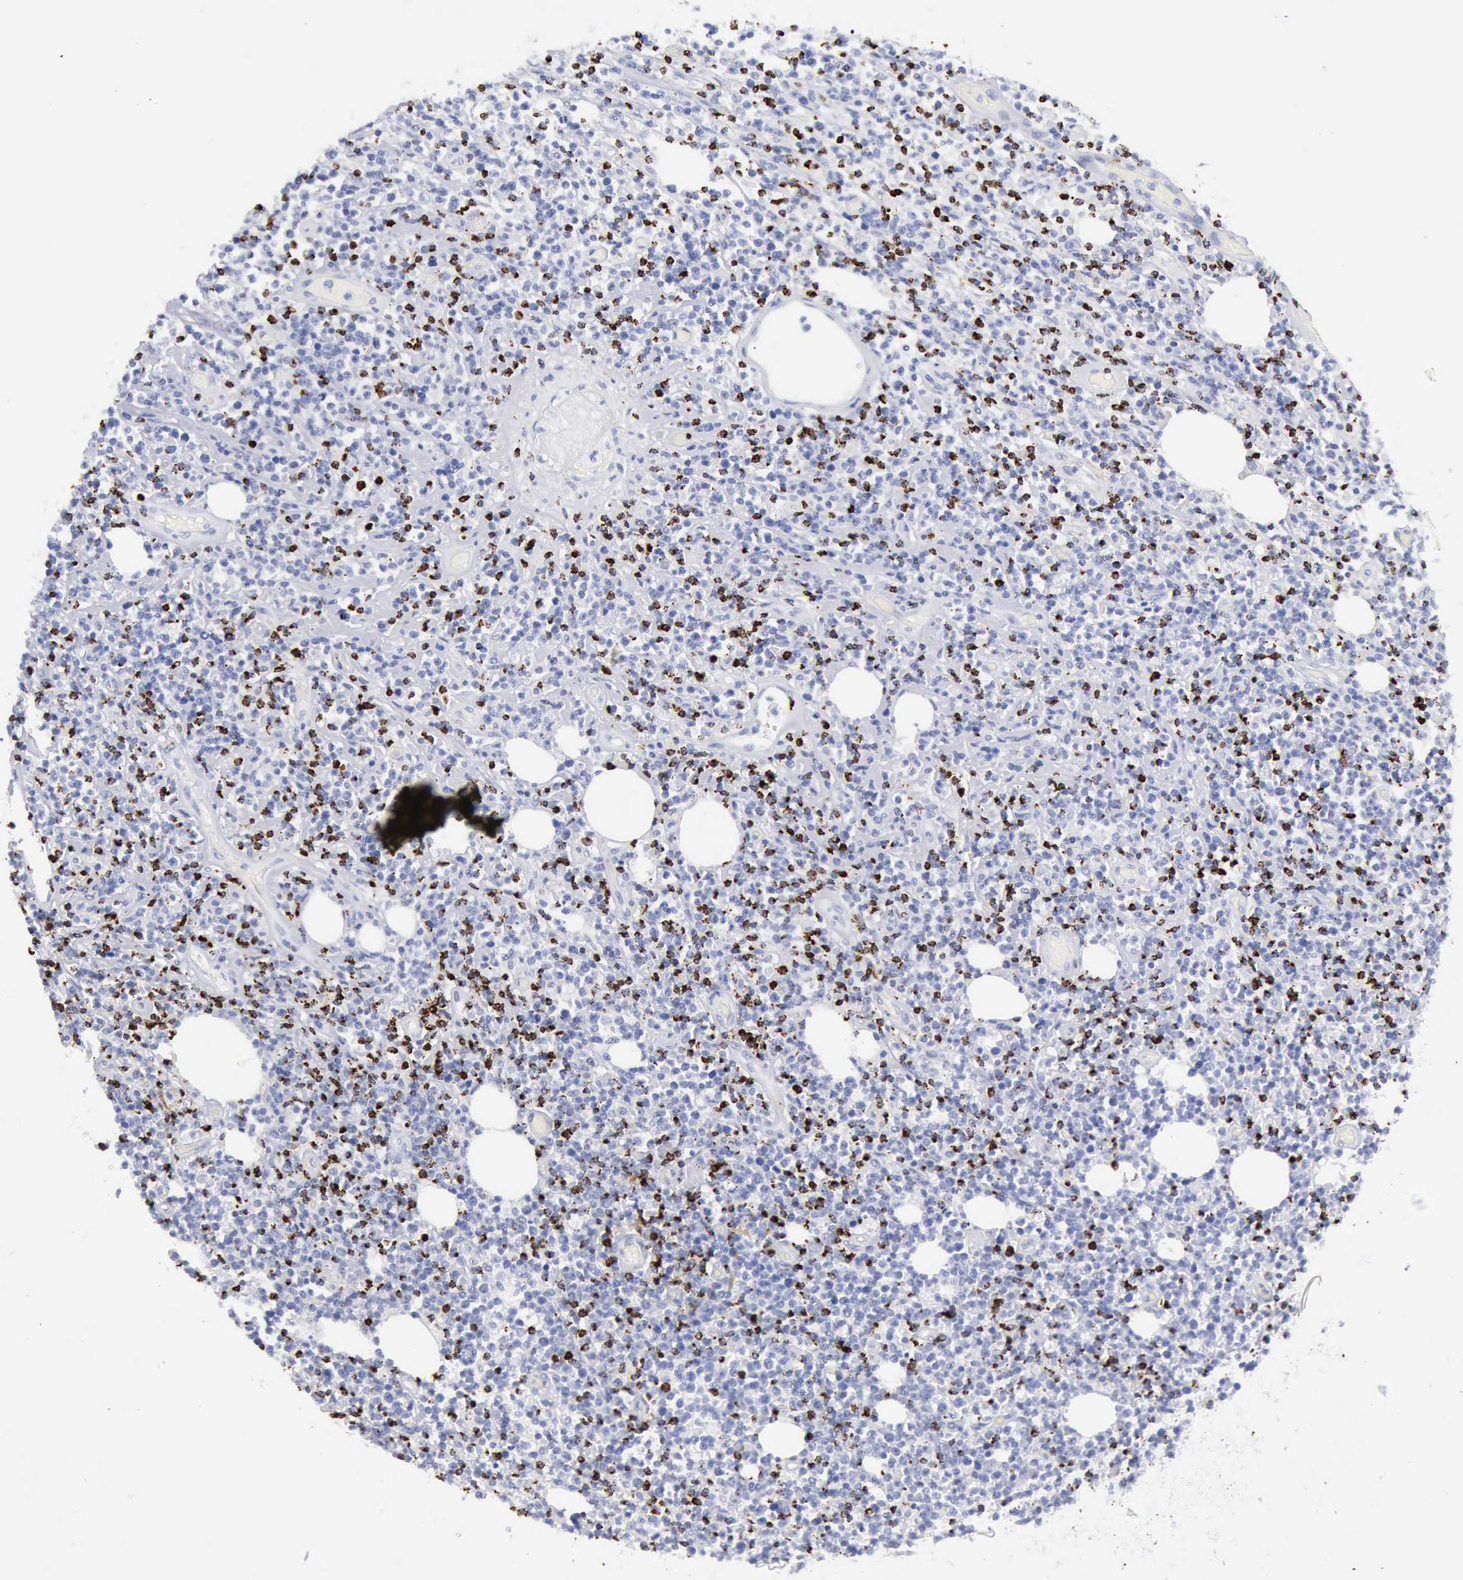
{"staining": {"intensity": "negative", "quantity": "none", "location": "none"}, "tissue": "lymphoma", "cell_type": "Tumor cells", "image_type": "cancer", "snomed": [{"axis": "morphology", "description": "Malignant lymphoma, non-Hodgkin's type, High grade"}, {"axis": "topography", "description": "Colon"}], "caption": "Human high-grade malignant lymphoma, non-Hodgkin's type stained for a protein using immunohistochemistry (IHC) reveals no staining in tumor cells.", "gene": "GZMB", "patient": {"sex": "male", "age": 82}}